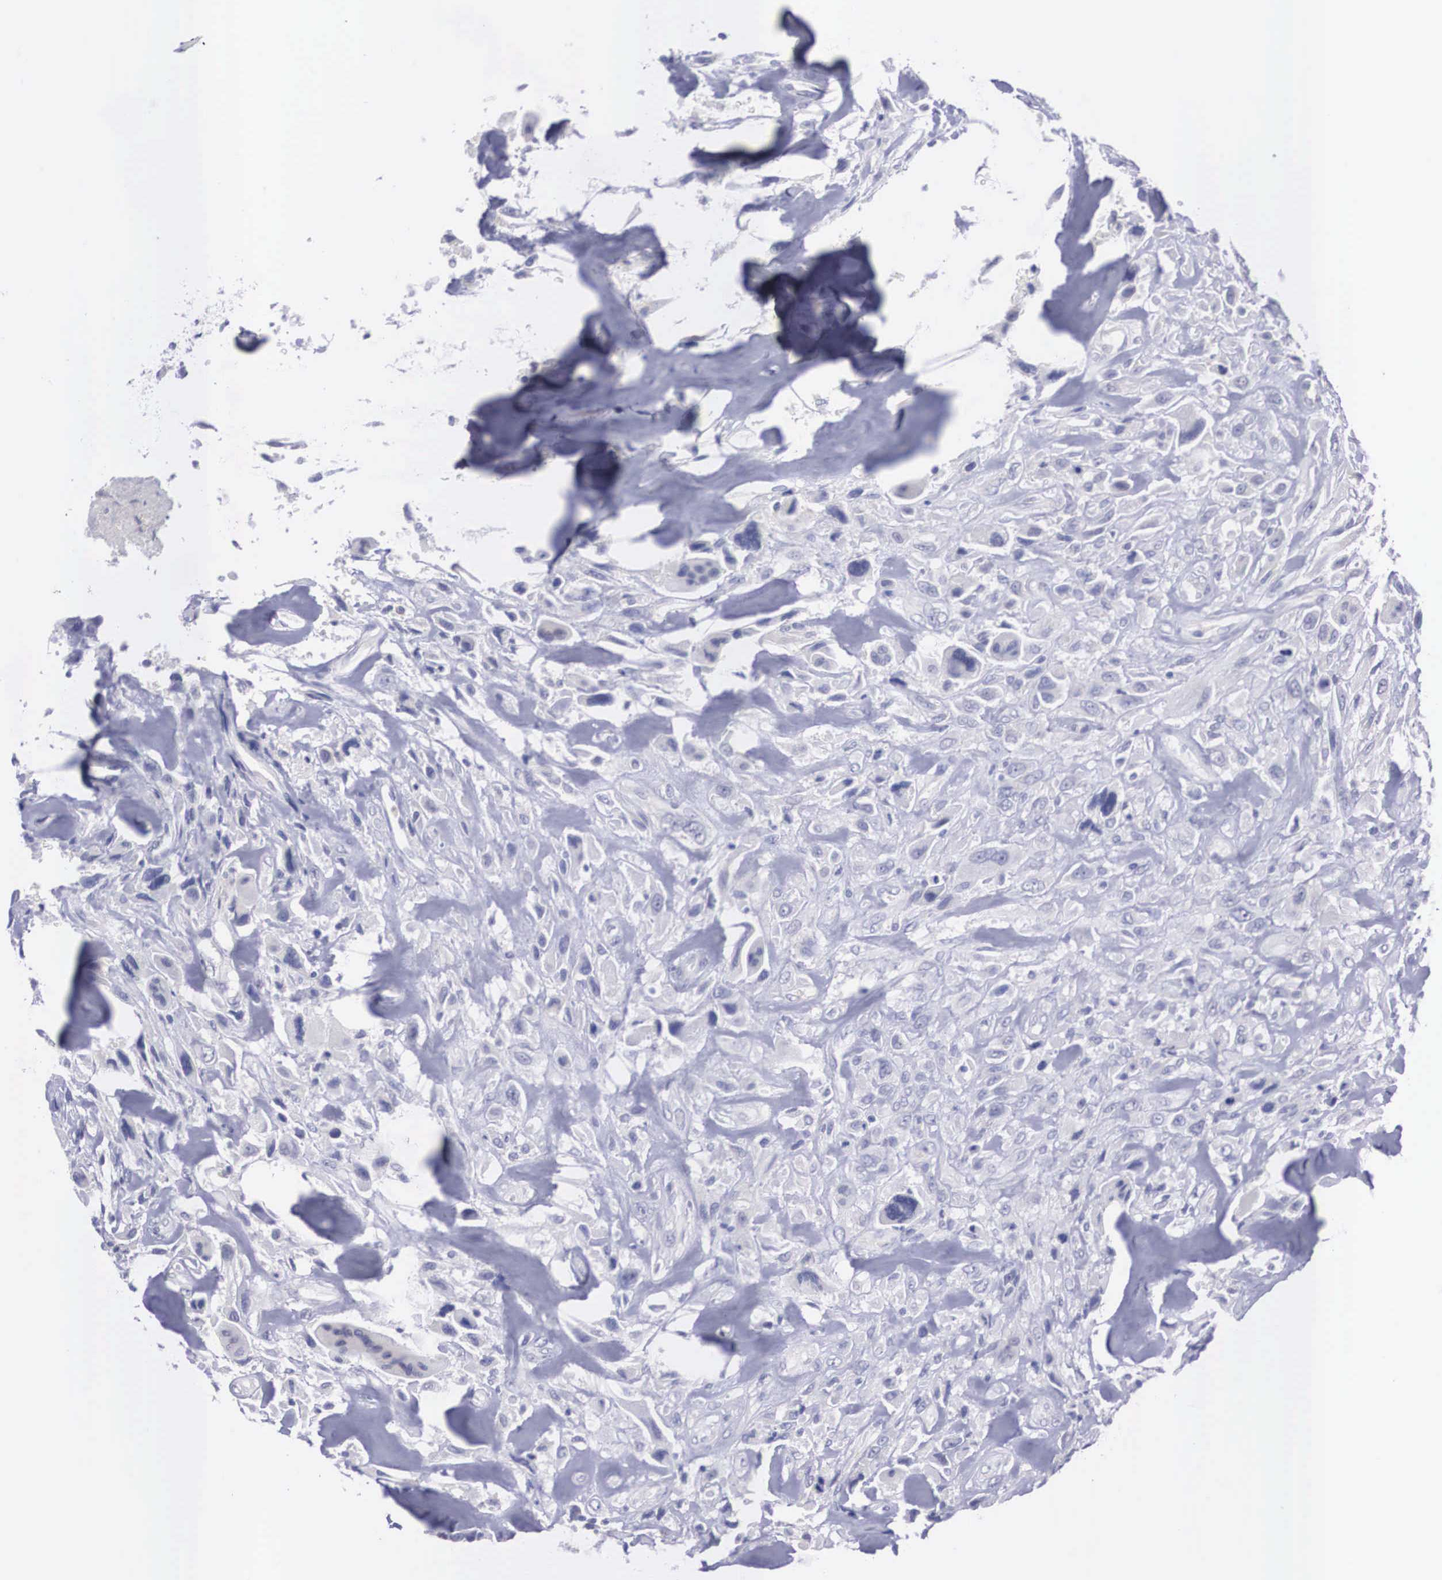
{"staining": {"intensity": "negative", "quantity": "none", "location": "none"}, "tissue": "breast cancer", "cell_type": "Tumor cells", "image_type": "cancer", "snomed": [{"axis": "morphology", "description": "Neoplasm, malignant, NOS"}, {"axis": "topography", "description": "Breast"}], "caption": "Breast cancer stained for a protein using immunohistochemistry (IHC) reveals no staining tumor cells.", "gene": "REPS2", "patient": {"sex": "female", "age": 50}}